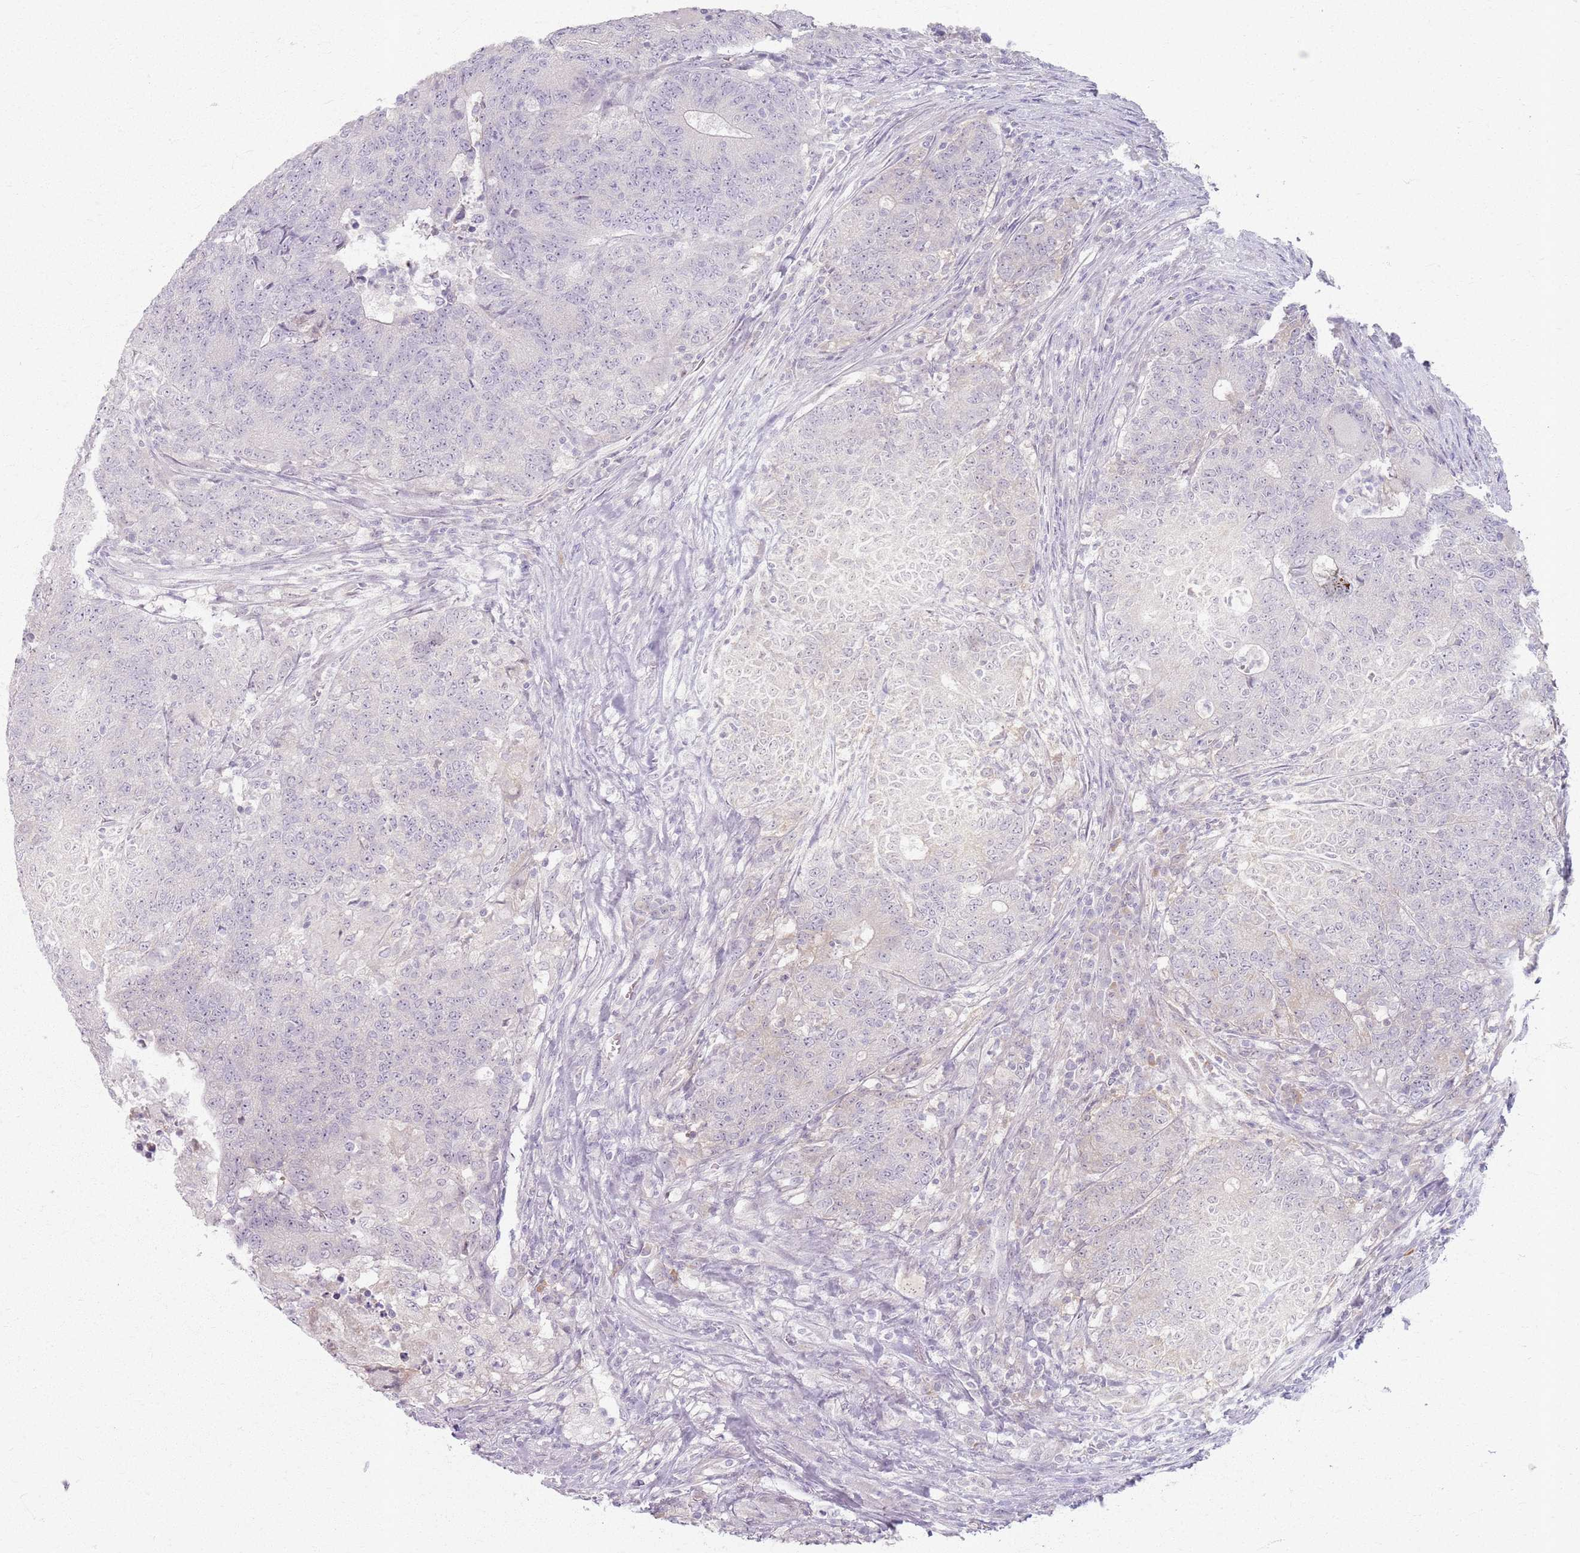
{"staining": {"intensity": "negative", "quantity": "none", "location": "none"}, "tissue": "colorectal cancer", "cell_type": "Tumor cells", "image_type": "cancer", "snomed": [{"axis": "morphology", "description": "Adenocarcinoma, NOS"}, {"axis": "topography", "description": "Colon"}], "caption": "Immunohistochemistry image of human adenocarcinoma (colorectal) stained for a protein (brown), which reveals no staining in tumor cells.", "gene": "CRIPT", "patient": {"sex": "female", "age": 75}}